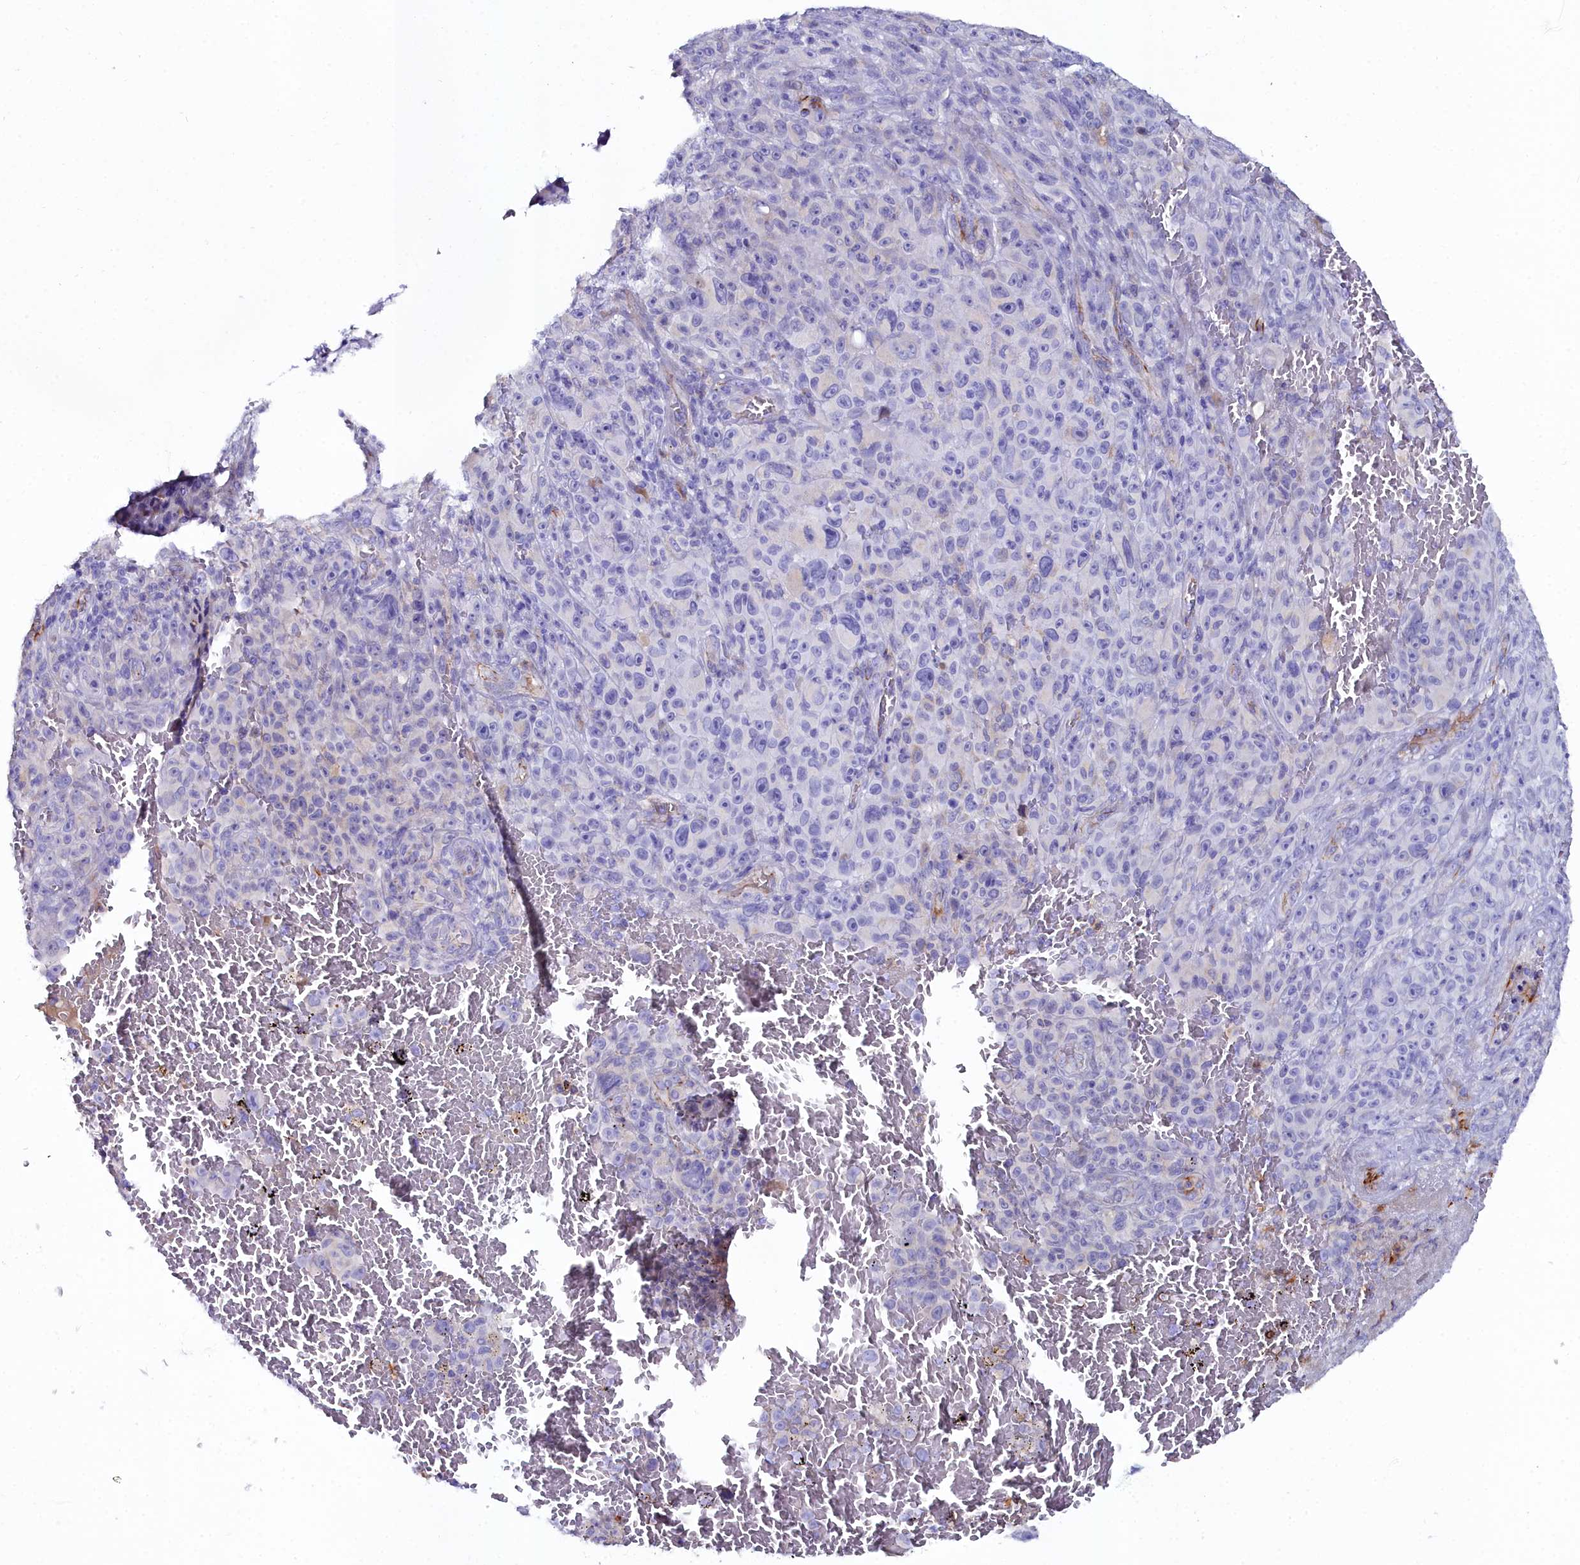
{"staining": {"intensity": "negative", "quantity": "none", "location": "none"}, "tissue": "melanoma", "cell_type": "Tumor cells", "image_type": "cancer", "snomed": [{"axis": "morphology", "description": "Malignant melanoma, NOS"}, {"axis": "topography", "description": "Skin"}], "caption": "Immunohistochemistry (IHC) of human melanoma displays no staining in tumor cells. The staining is performed using DAB (3,3'-diaminobenzidine) brown chromogen with nuclei counter-stained in using hematoxylin.", "gene": "SLC49A3", "patient": {"sex": "female", "age": 82}}